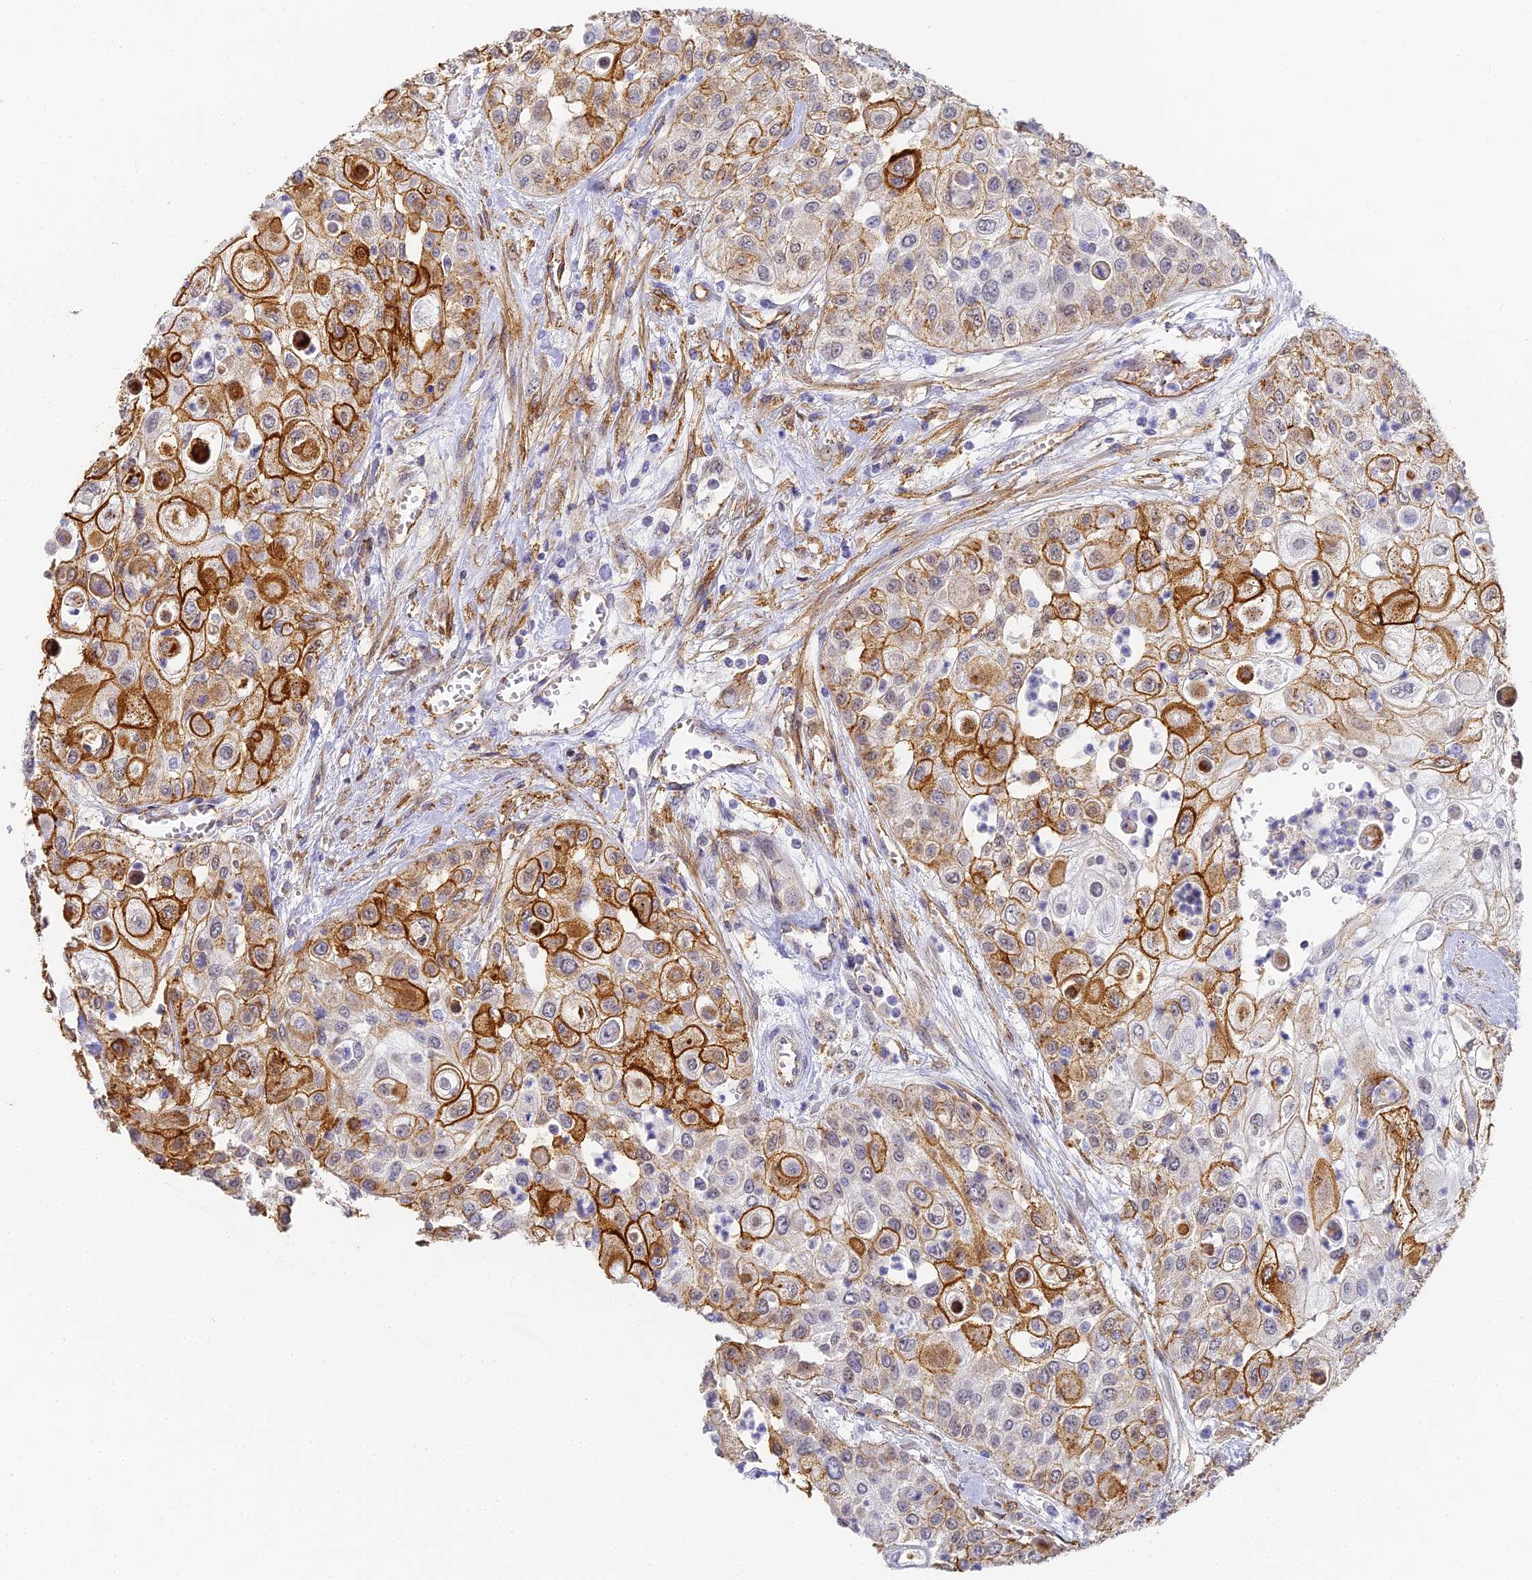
{"staining": {"intensity": "strong", "quantity": ">75%", "location": "cytoplasmic/membranous"}, "tissue": "urothelial cancer", "cell_type": "Tumor cells", "image_type": "cancer", "snomed": [{"axis": "morphology", "description": "Urothelial carcinoma, High grade"}, {"axis": "topography", "description": "Urinary bladder"}], "caption": "Immunohistochemistry staining of urothelial carcinoma (high-grade), which shows high levels of strong cytoplasmic/membranous staining in about >75% of tumor cells indicating strong cytoplasmic/membranous protein staining. The staining was performed using DAB (brown) for protein detection and nuclei were counterstained in hematoxylin (blue).", "gene": "GJA1", "patient": {"sex": "female", "age": 79}}